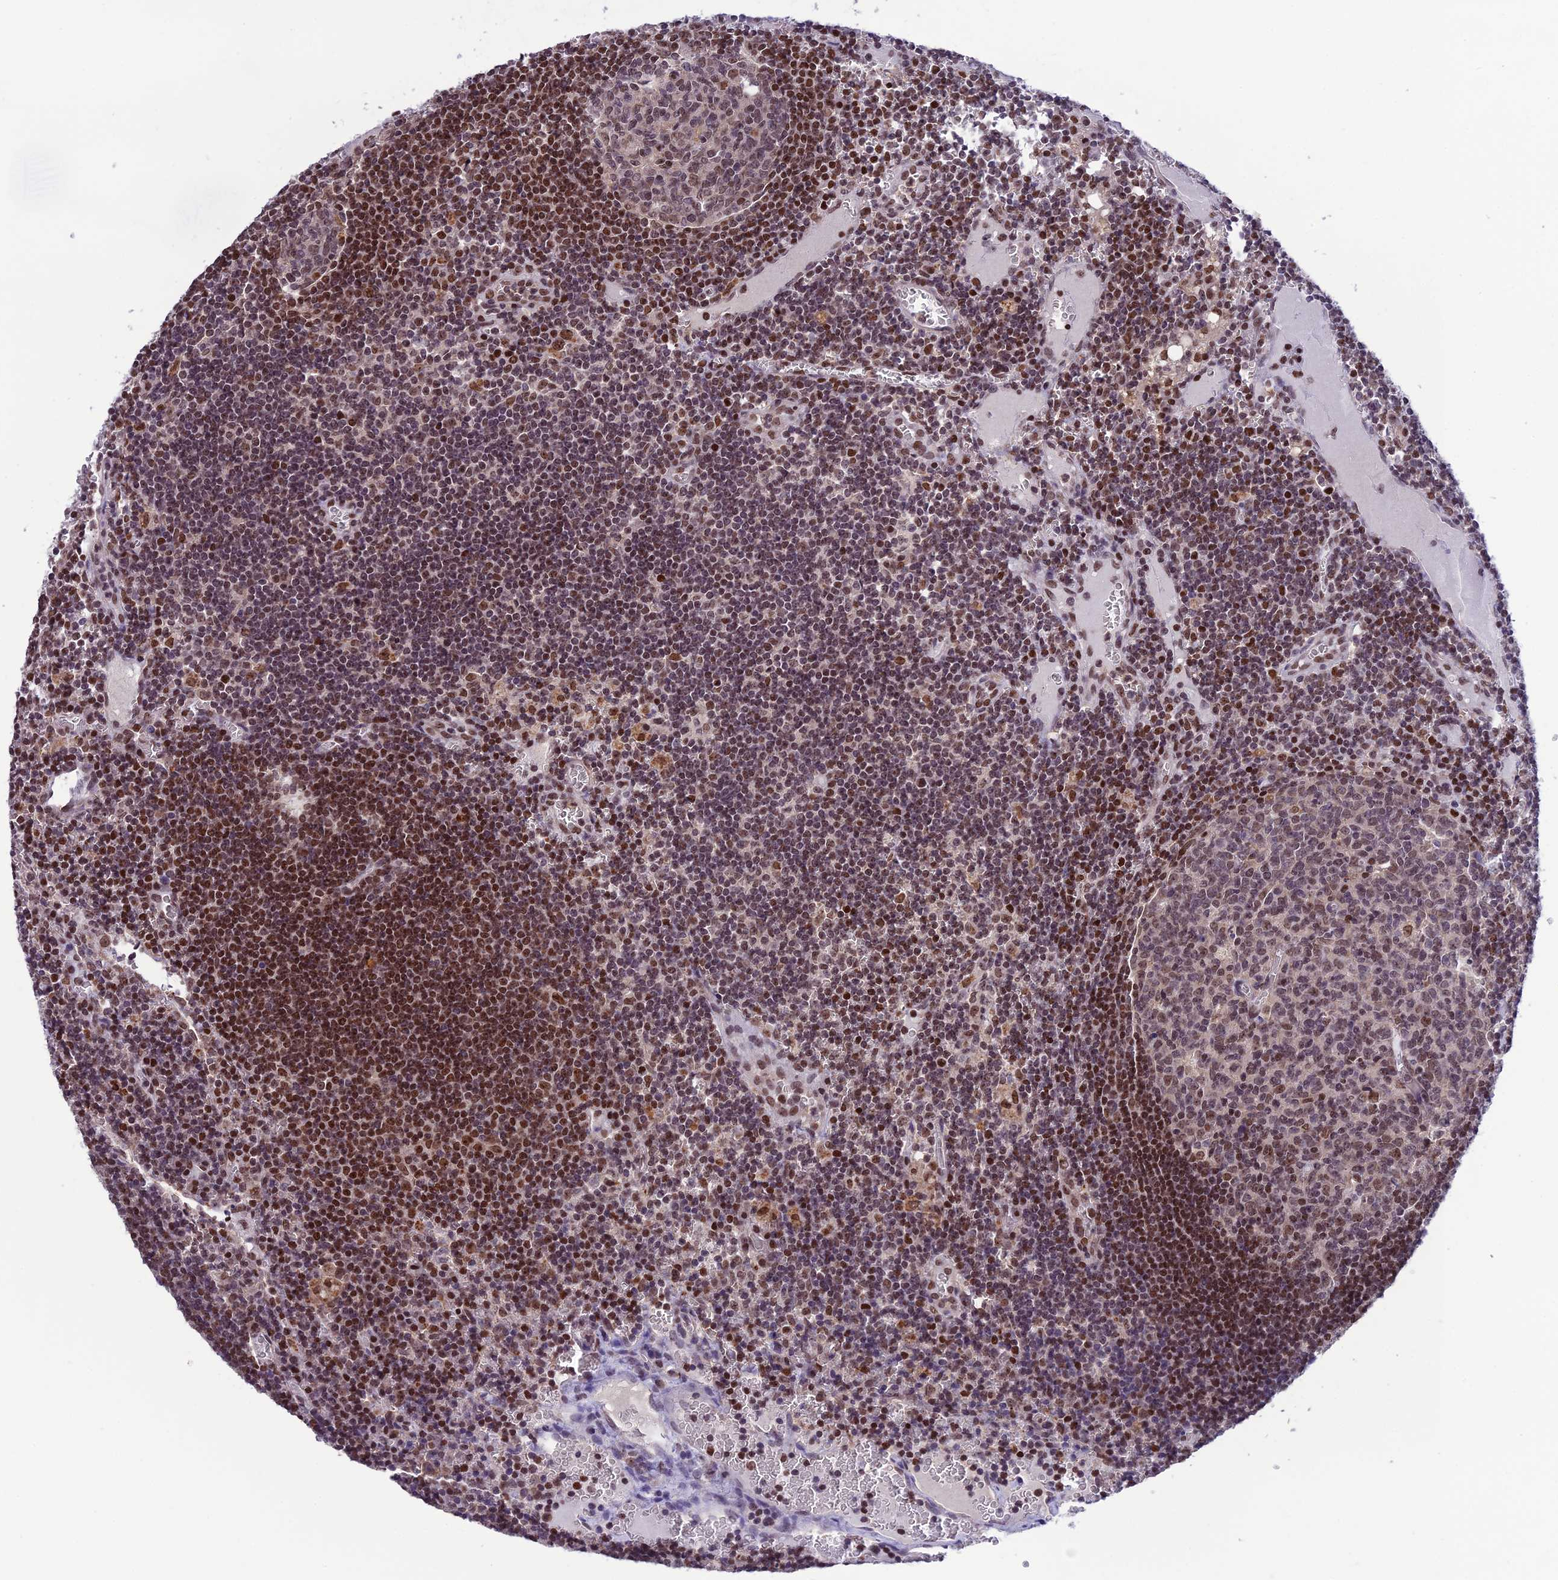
{"staining": {"intensity": "moderate", "quantity": "<25%", "location": "nuclear"}, "tissue": "lymph node", "cell_type": "Germinal center cells", "image_type": "normal", "snomed": [{"axis": "morphology", "description": "Normal tissue, NOS"}, {"axis": "topography", "description": "Lymph node"}], "caption": "An immunohistochemistry (IHC) histopathology image of benign tissue is shown. Protein staining in brown labels moderate nuclear positivity in lymph node within germinal center cells. Using DAB (3,3'-diaminobenzidine) (brown) and hematoxylin (blue) stains, captured at high magnification using brightfield microscopy.", "gene": "MIS12", "patient": {"sex": "female", "age": 73}}